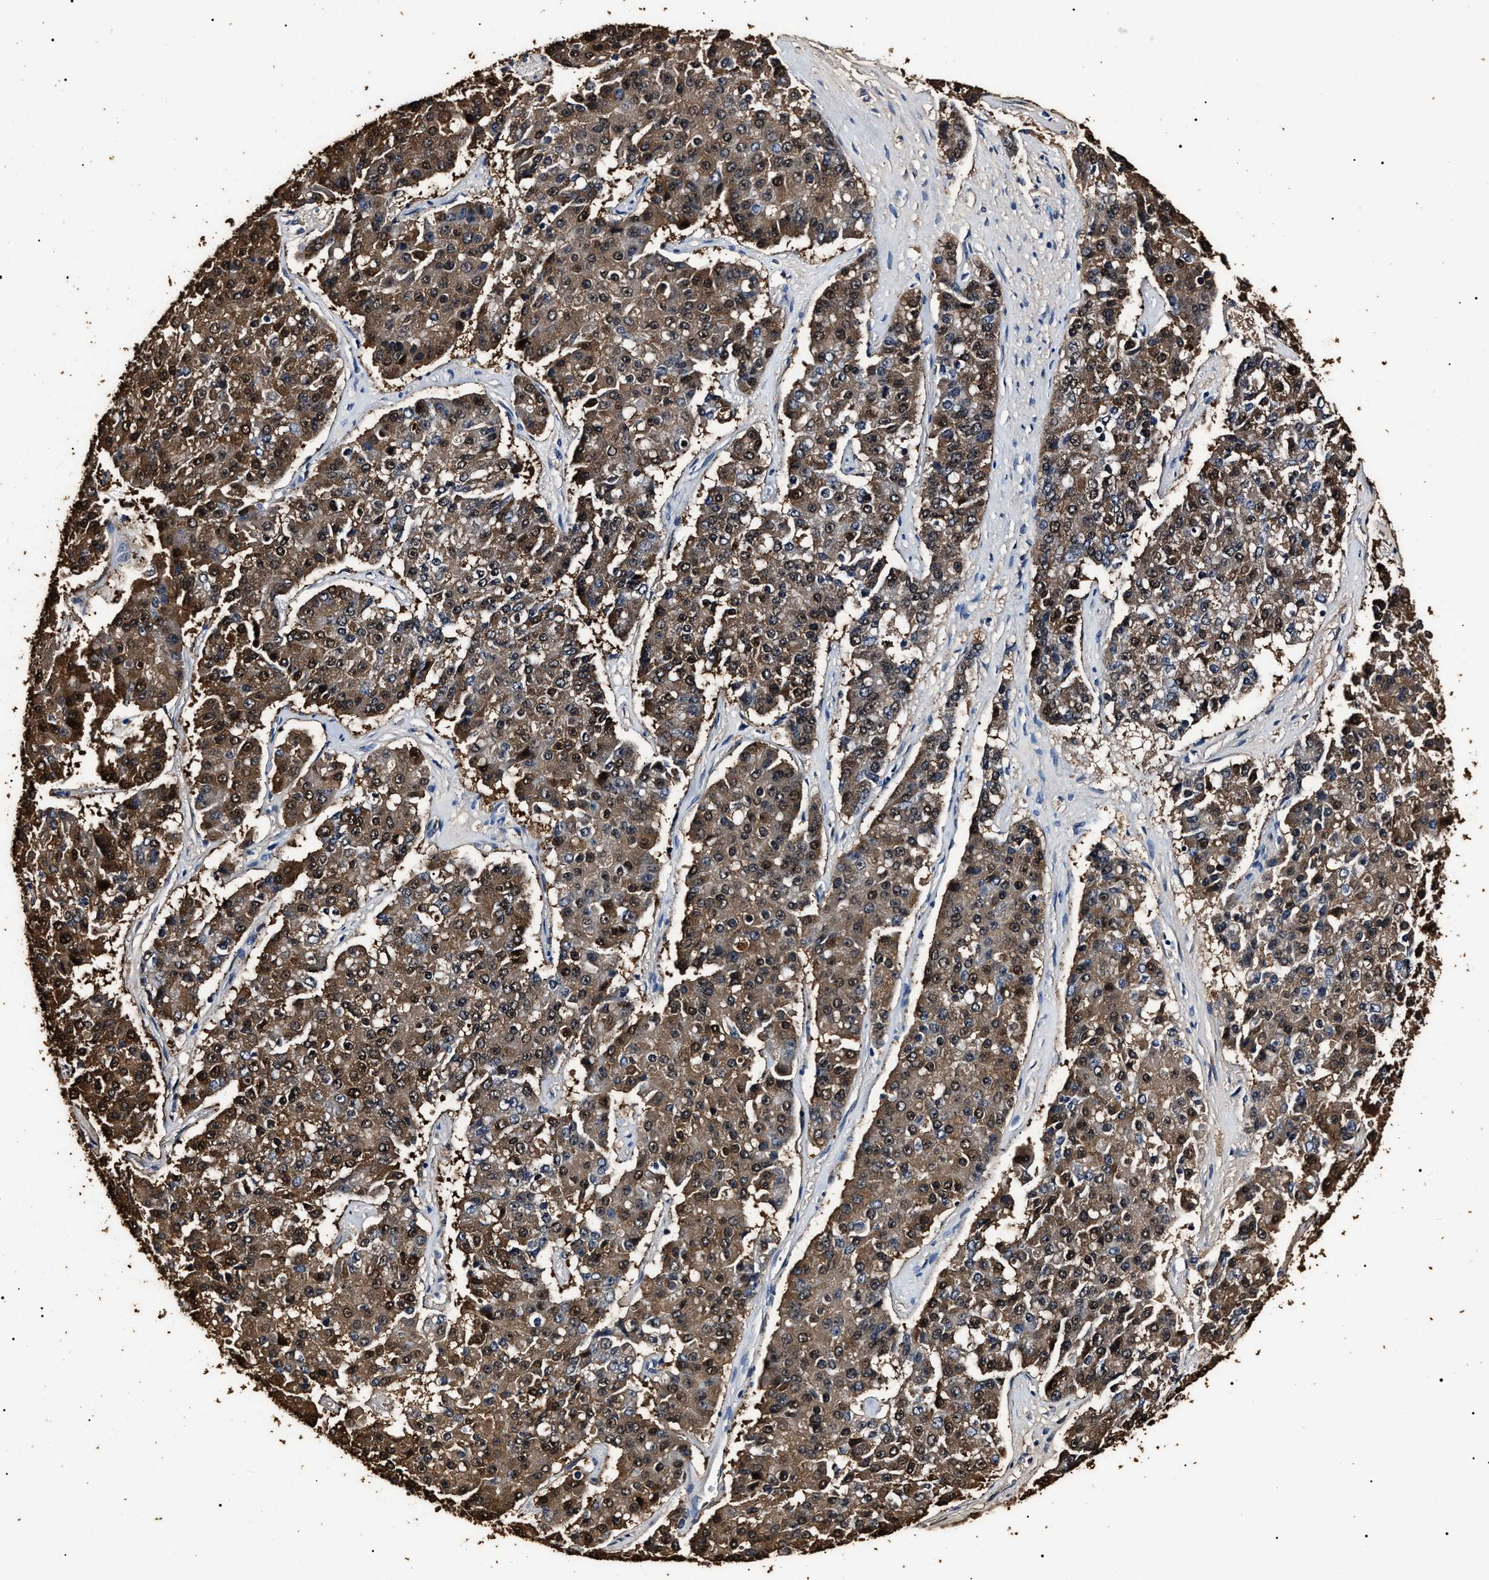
{"staining": {"intensity": "moderate", "quantity": ">75%", "location": "cytoplasmic/membranous"}, "tissue": "pancreatic cancer", "cell_type": "Tumor cells", "image_type": "cancer", "snomed": [{"axis": "morphology", "description": "Adenocarcinoma, NOS"}, {"axis": "topography", "description": "Pancreas"}], "caption": "Moderate cytoplasmic/membranous staining for a protein is appreciated in about >75% of tumor cells of adenocarcinoma (pancreatic) using immunohistochemistry (IHC).", "gene": "ALDH1A1", "patient": {"sex": "male", "age": 50}}